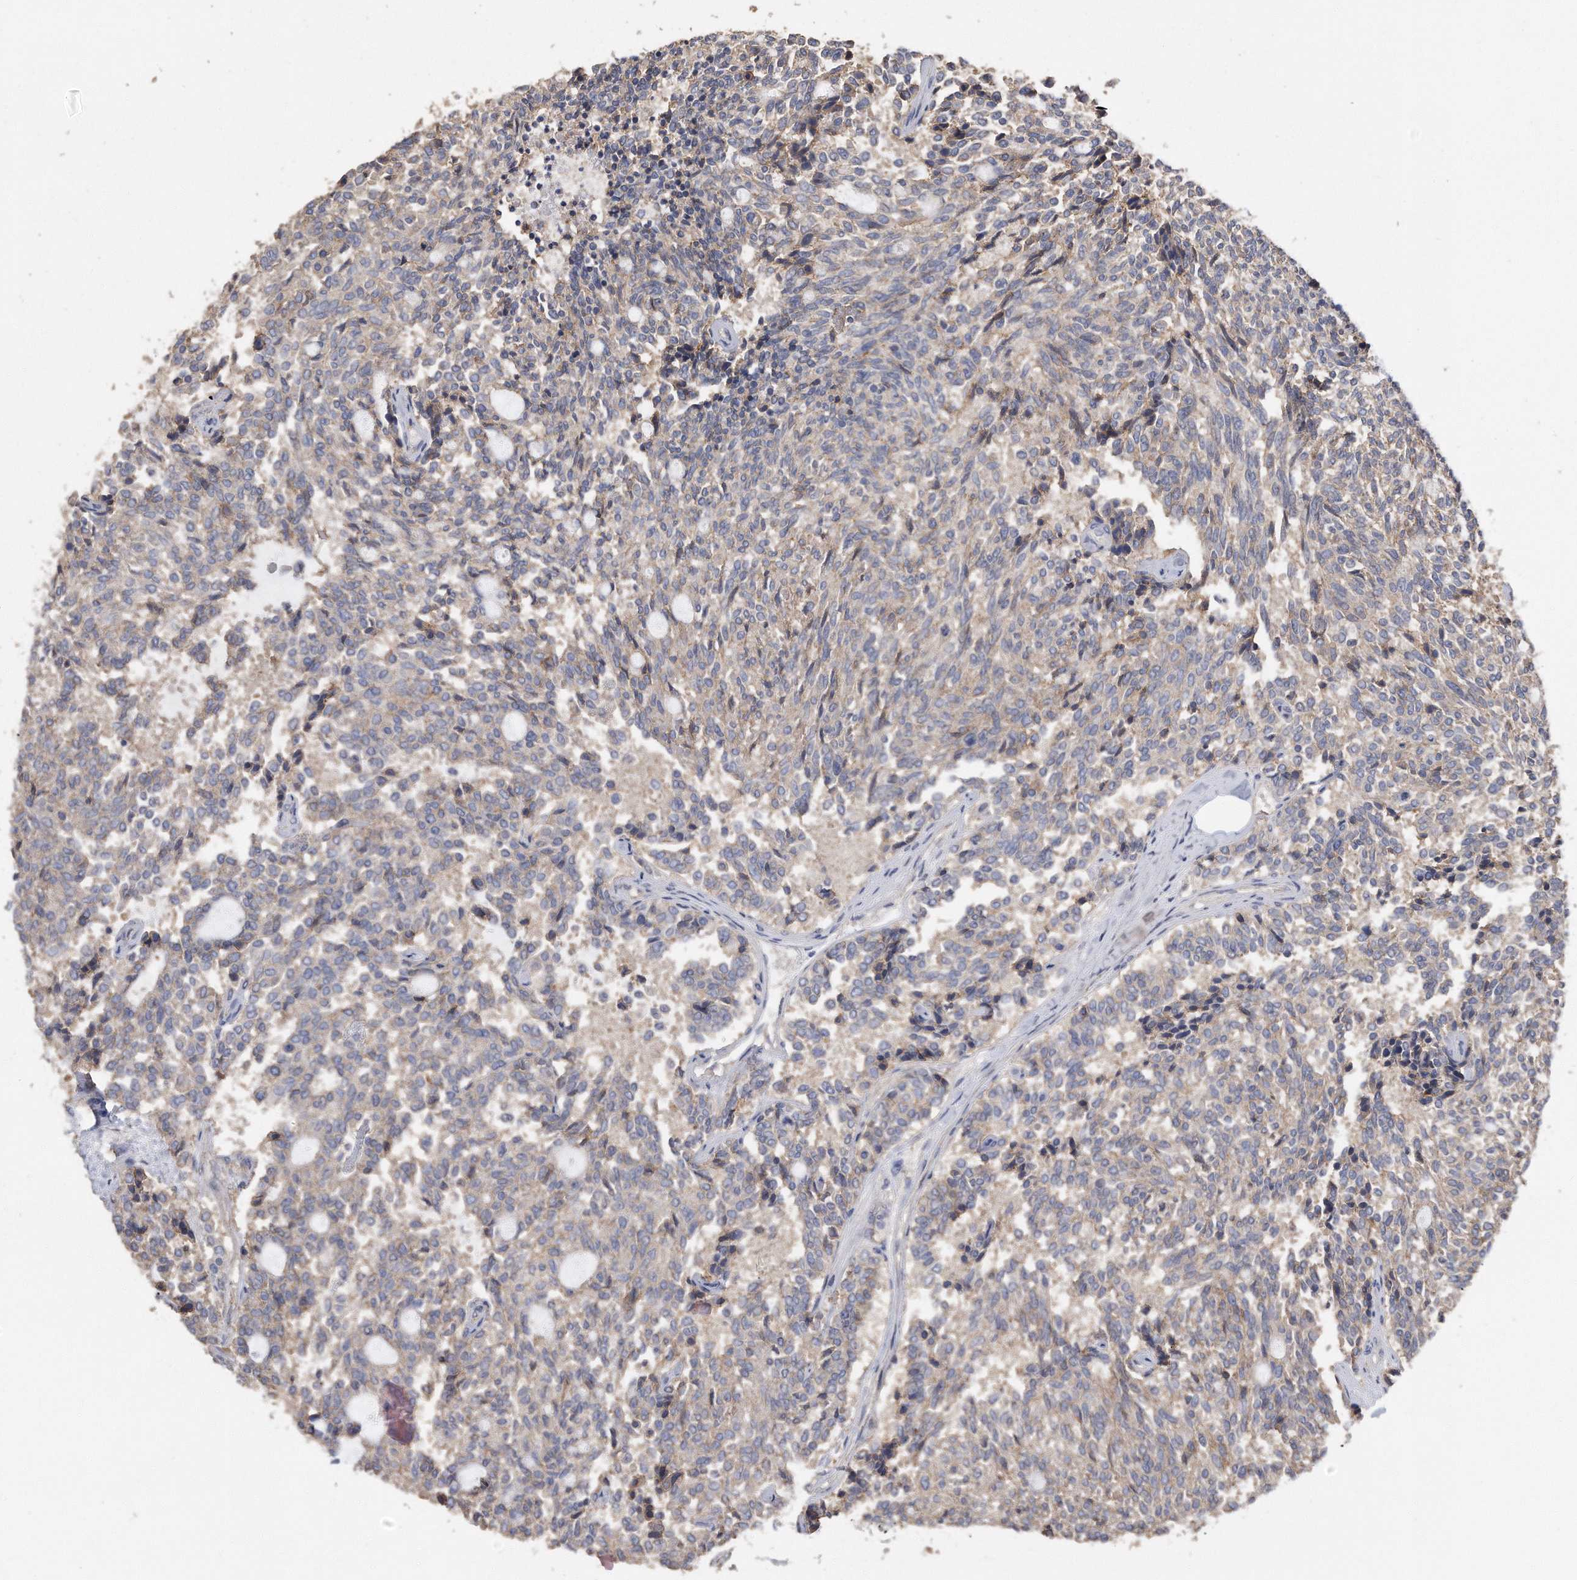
{"staining": {"intensity": "negative", "quantity": "none", "location": "none"}, "tissue": "carcinoid", "cell_type": "Tumor cells", "image_type": "cancer", "snomed": [{"axis": "morphology", "description": "Carcinoid, malignant, NOS"}, {"axis": "topography", "description": "Pancreas"}], "caption": "A photomicrograph of human malignant carcinoid is negative for staining in tumor cells.", "gene": "CDCP1", "patient": {"sex": "female", "age": 54}}